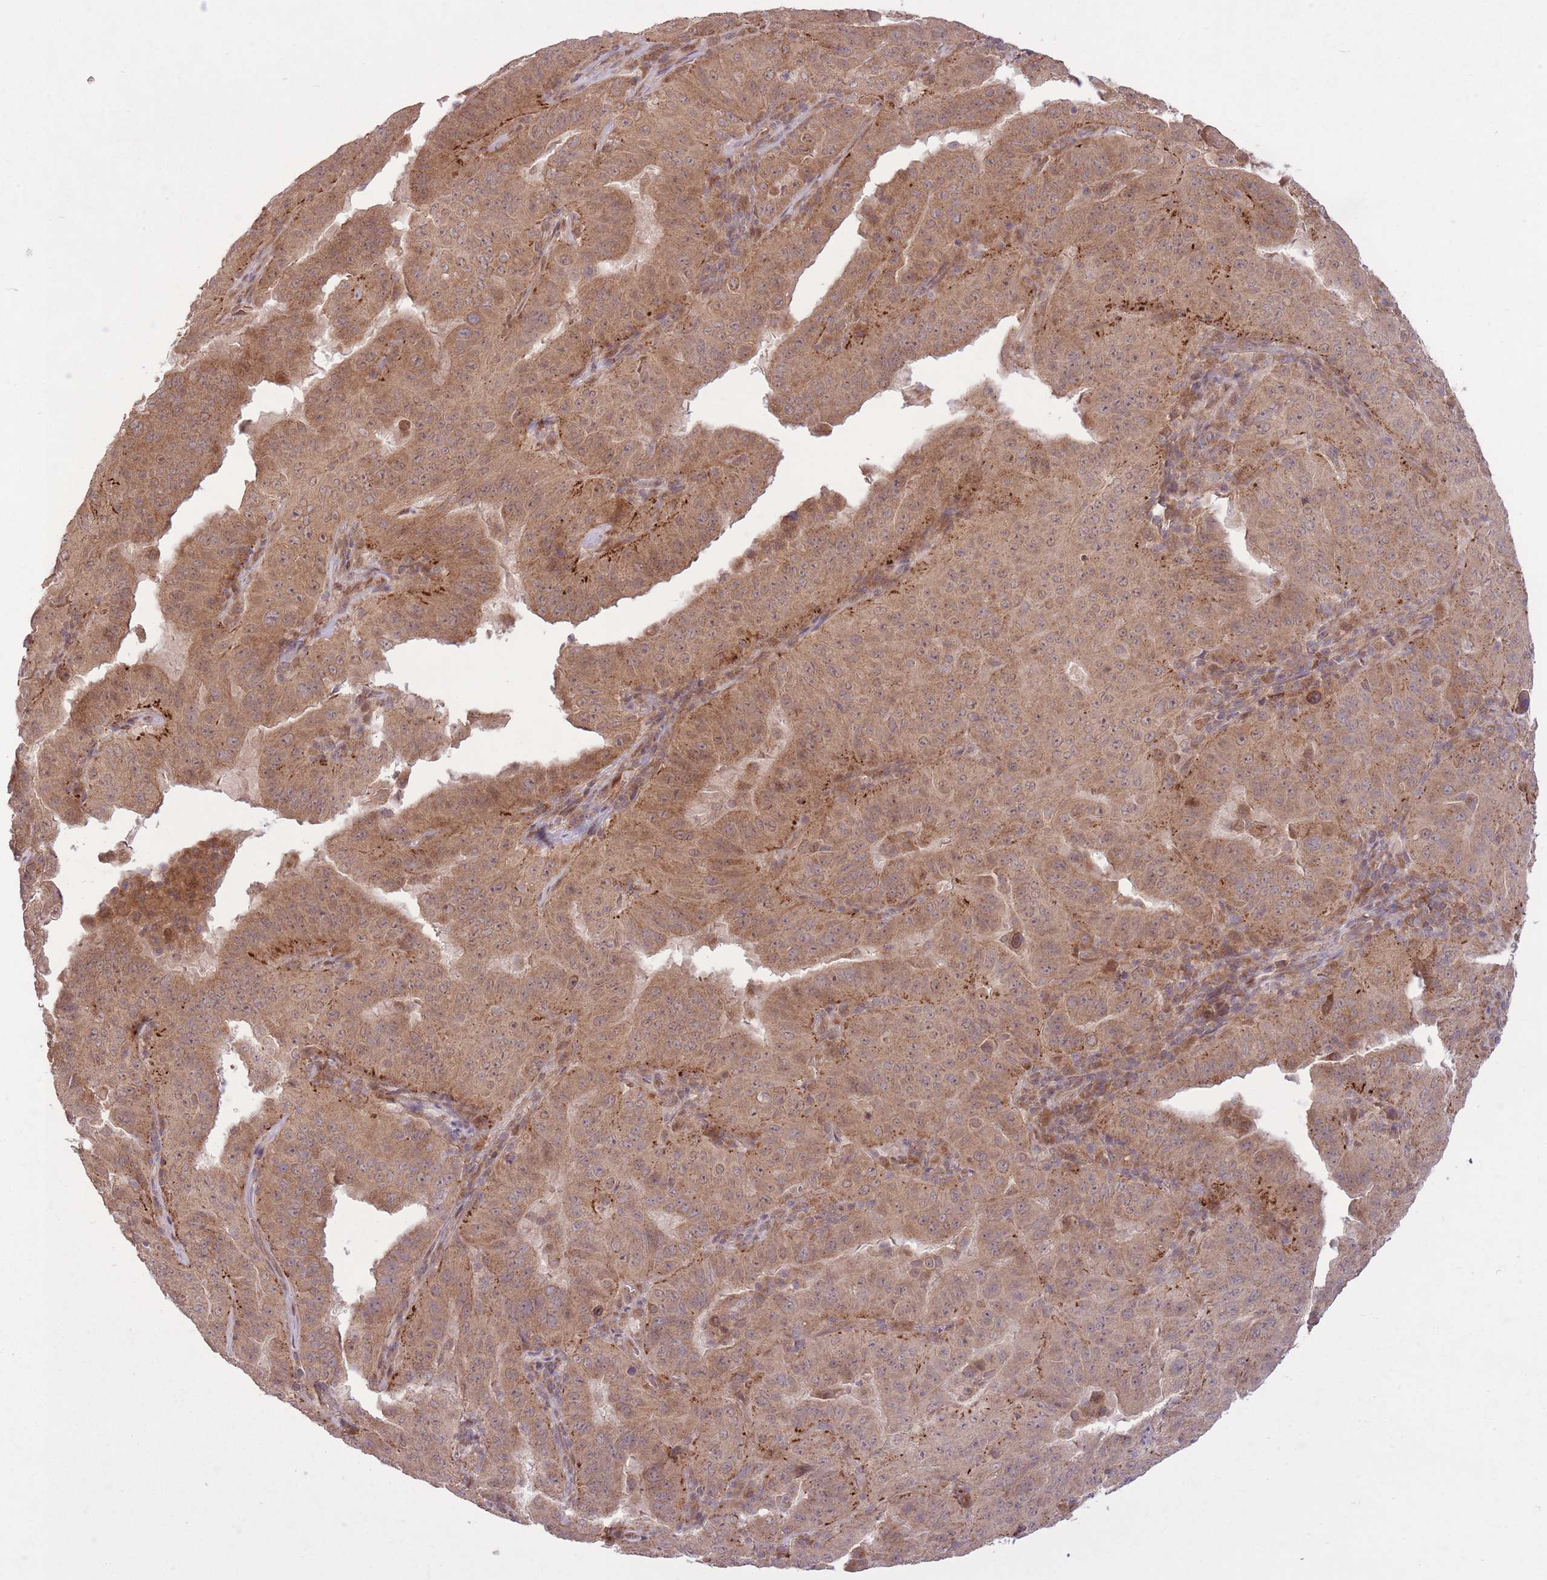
{"staining": {"intensity": "moderate", "quantity": ">75%", "location": "cytoplasmic/membranous,nuclear"}, "tissue": "pancreatic cancer", "cell_type": "Tumor cells", "image_type": "cancer", "snomed": [{"axis": "morphology", "description": "Adenocarcinoma, NOS"}, {"axis": "topography", "description": "Pancreas"}], "caption": "Immunohistochemical staining of human pancreatic cancer demonstrates medium levels of moderate cytoplasmic/membranous and nuclear expression in approximately >75% of tumor cells. The staining was performed using DAB, with brown indicating positive protein expression. Nuclei are stained blue with hematoxylin.", "gene": "ZNF391", "patient": {"sex": "male", "age": 63}}